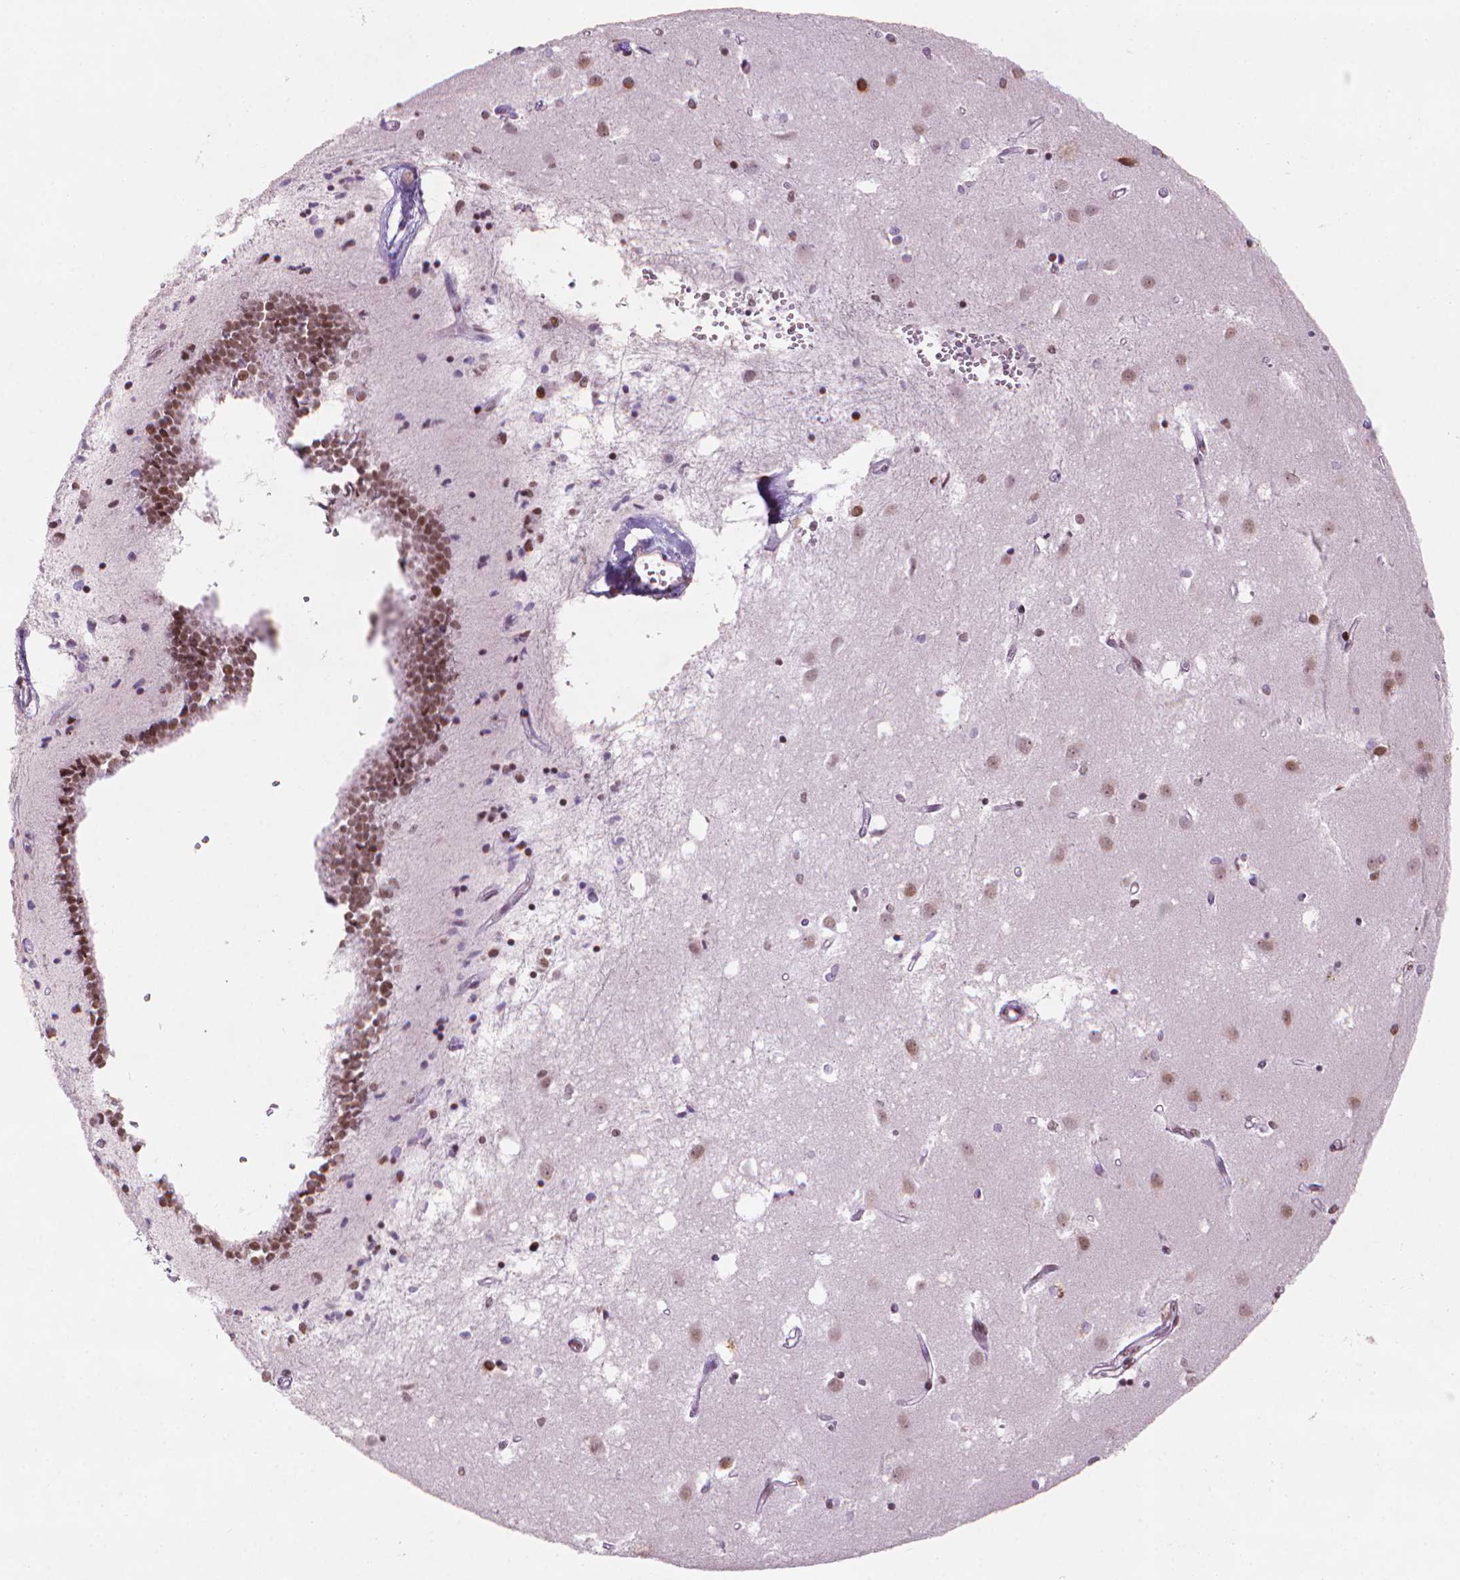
{"staining": {"intensity": "moderate", "quantity": "<25%", "location": "nuclear"}, "tissue": "caudate", "cell_type": "Glial cells", "image_type": "normal", "snomed": [{"axis": "morphology", "description": "Normal tissue, NOS"}, {"axis": "topography", "description": "Lateral ventricle wall"}], "caption": "The image reveals a brown stain indicating the presence of a protein in the nuclear of glial cells in caudate. The protein of interest is stained brown, and the nuclei are stained in blue (DAB IHC with brightfield microscopy, high magnification).", "gene": "HES7", "patient": {"sex": "male", "age": 54}}